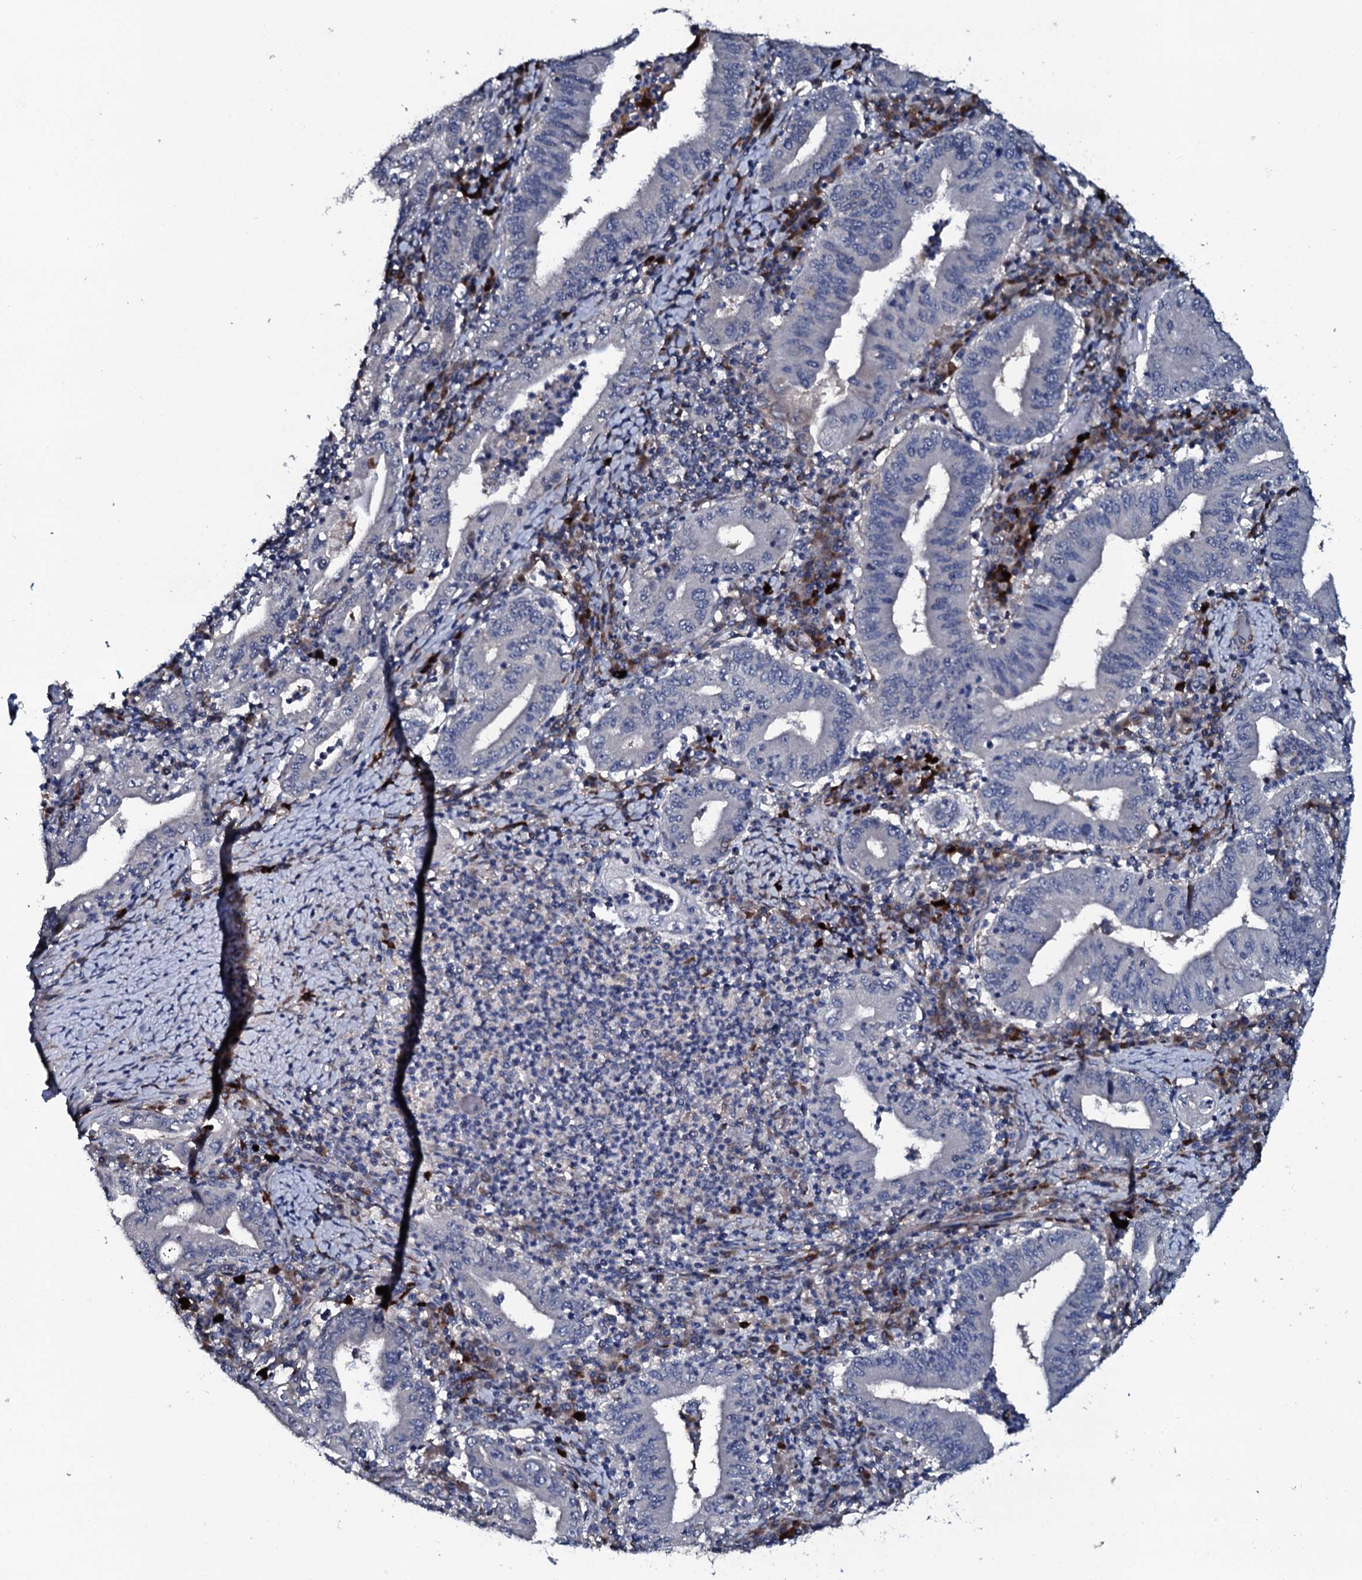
{"staining": {"intensity": "negative", "quantity": "none", "location": "none"}, "tissue": "stomach cancer", "cell_type": "Tumor cells", "image_type": "cancer", "snomed": [{"axis": "morphology", "description": "Normal tissue, NOS"}, {"axis": "morphology", "description": "Adenocarcinoma, NOS"}, {"axis": "topography", "description": "Esophagus"}, {"axis": "topography", "description": "Stomach, upper"}, {"axis": "topography", "description": "Peripheral nerve tissue"}], "caption": "The image shows no significant staining in tumor cells of stomach cancer.", "gene": "IL12B", "patient": {"sex": "male", "age": 62}}